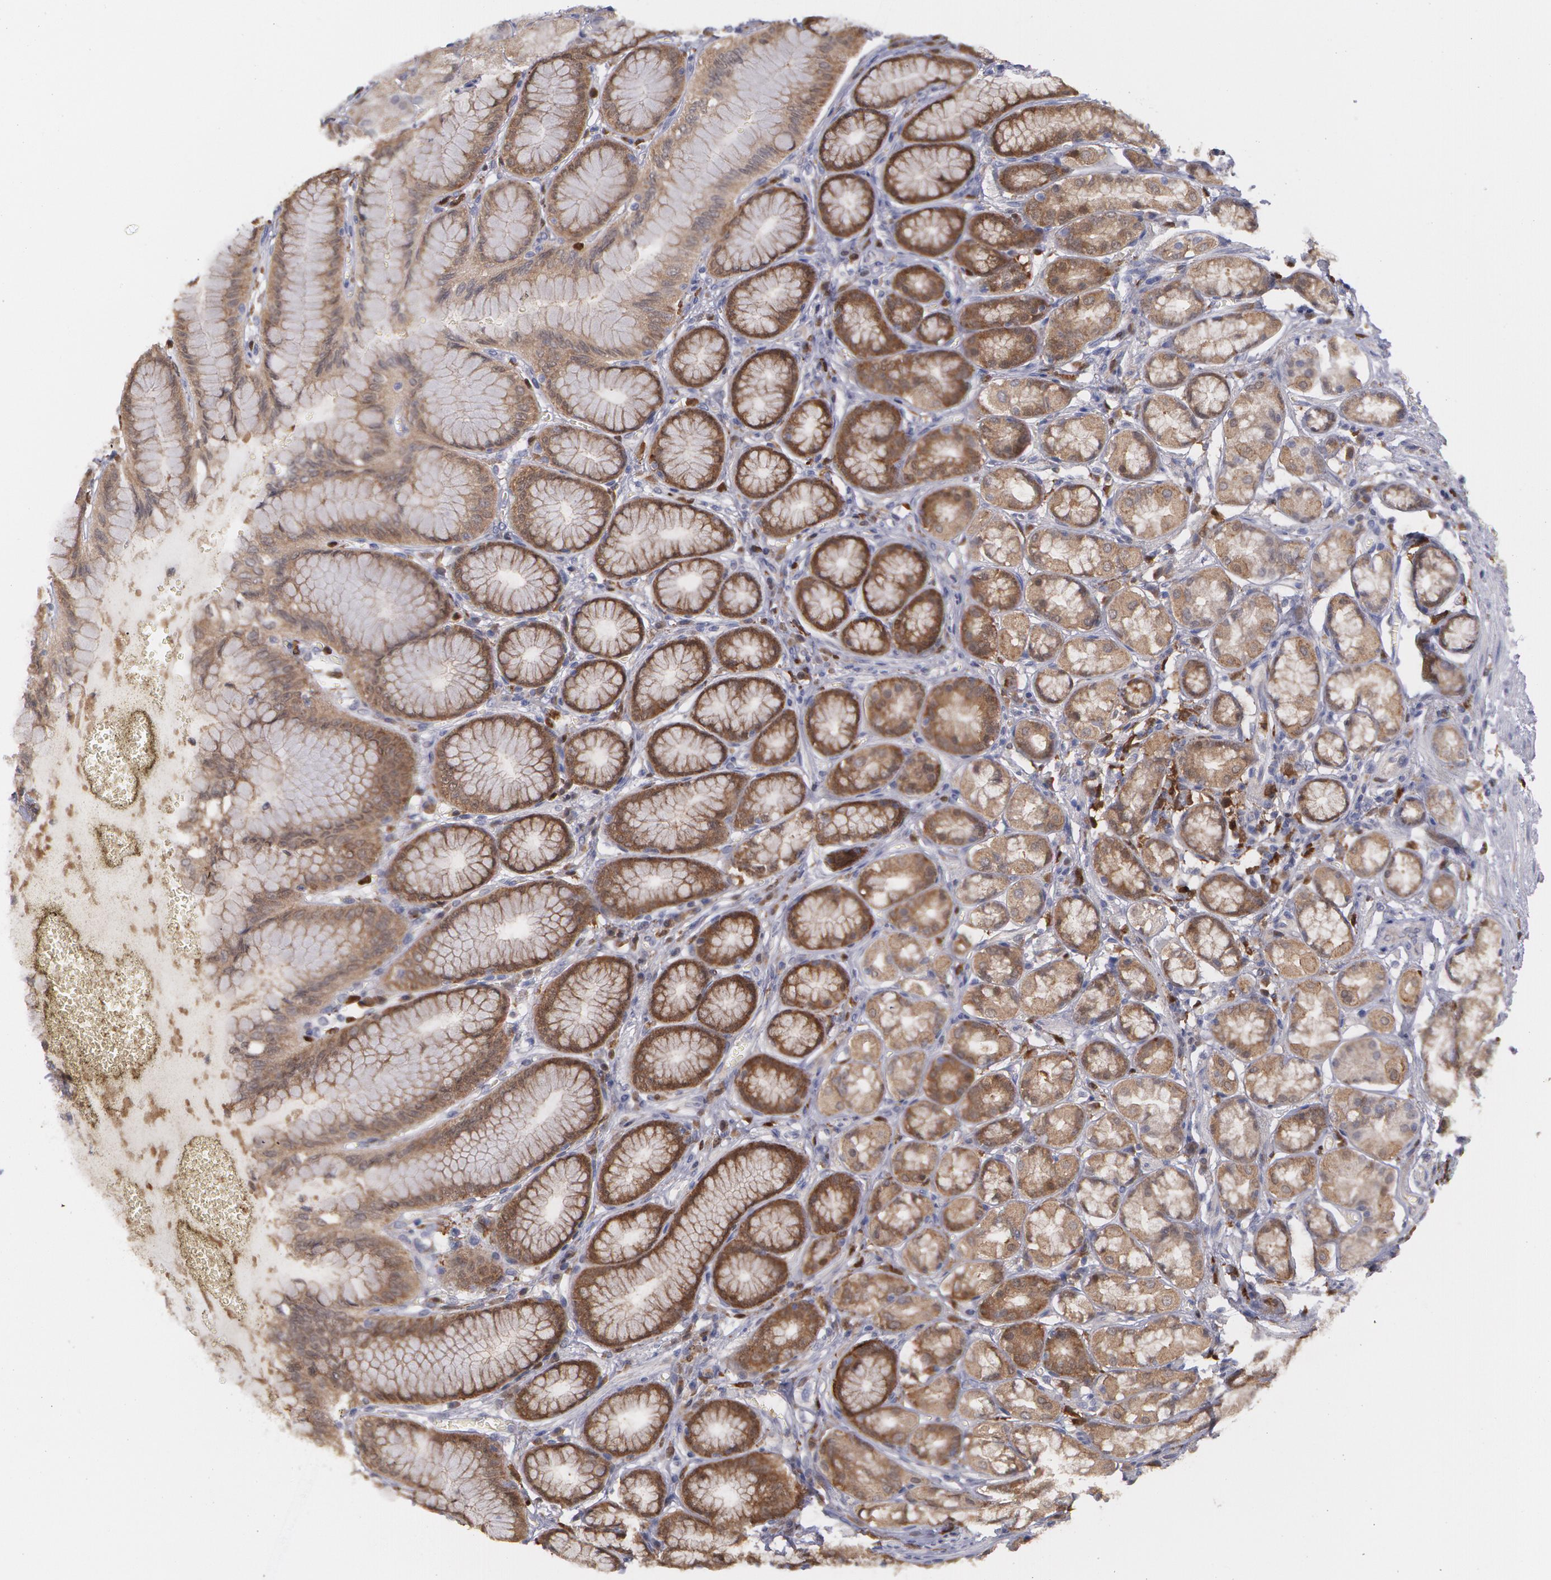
{"staining": {"intensity": "strong", "quantity": ">75%", "location": "cytoplasmic/membranous"}, "tissue": "stomach", "cell_type": "Glandular cells", "image_type": "normal", "snomed": [{"axis": "morphology", "description": "Normal tissue, NOS"}, {"axis": "topography", "description": "Stomach"}, {"axis": "topography", "description": "Stomach, lower"}], "caption": "Glandular cells demonstrate high levels of strong cytoplasmic/membranous staining in about >75% of cells in benign stomach. (DAB (3,3'-diaminobenzidine) = brown stain, brightfield microscopy at high magnification).", "gene": "SYK", "patient": {"sex": "male", "age": 76}}